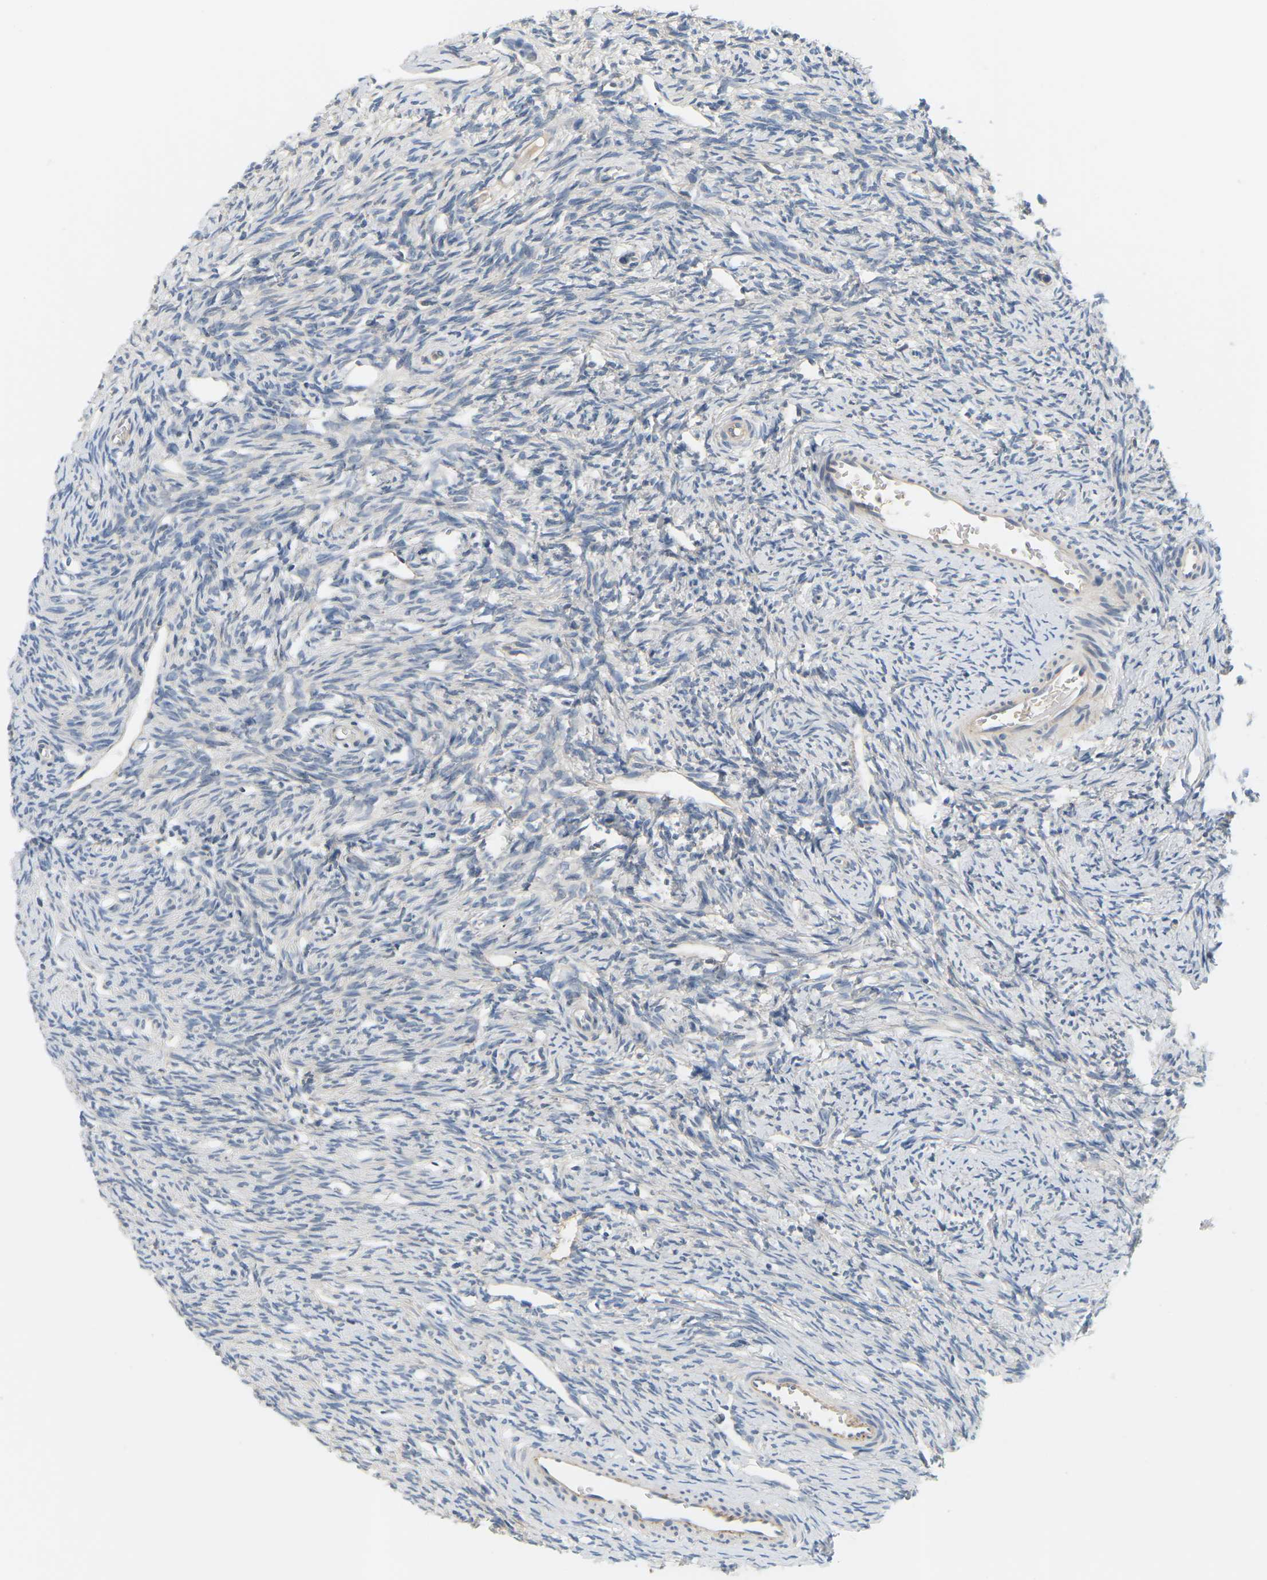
{"staining": {"intensity": "weak", "quantity": "25%-75%", "location": "cytoplasmic/membranous"}, "tissue": "ovary", "cell_type": "Follicle cells", "image_type": "normal", "snomed": [{"axis": "morphology", "description": "Normal tissue, NOS"}, {"axis": "topography", "description": "Ovary"}], "caption": "This photomicrograph reveals IHC staining of normal human ovary, with low weak cytoplasmic/membranous staining in approximately 25%-75% of follicle cells.", "gene": "EVA1C", "patient": {"sex": "female", "age": 33}}